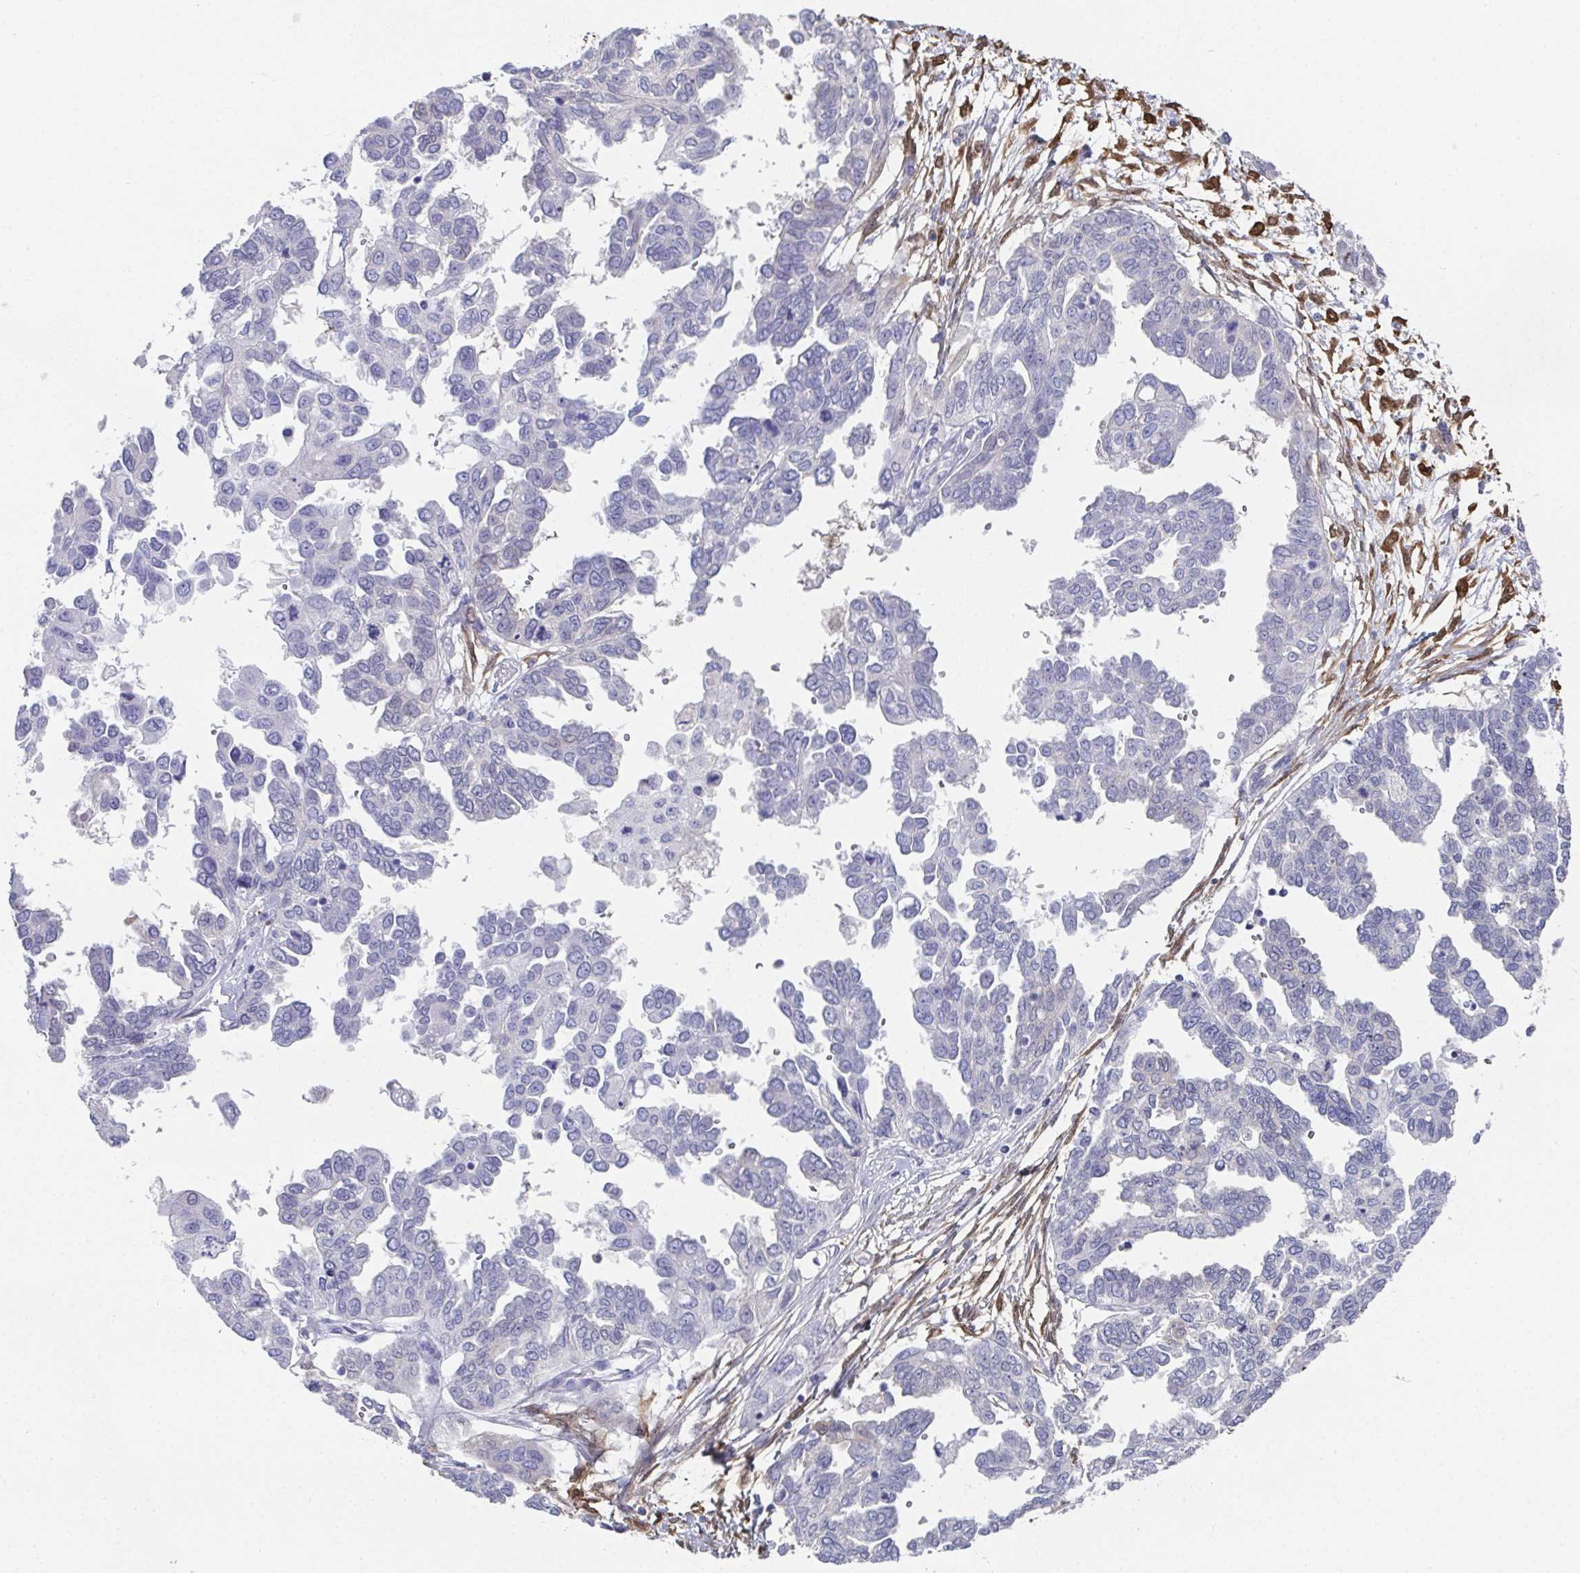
{"staining": {"intensity": "negative", "quantity": "none", "location": "none"}, "tissue": "ovarian cancer", "cell_type": "Tumor cells", "image_type": "cancer", "snomed": [{"axis": "morphology", "description": "Cystadenocarcinoma, serous, NOS"}, {"axis": "topography", "description": "Ovary"}], "caption": "Tumor cells are negative for brown protein staining in serous cystadenocarcinoma (ovarian).", "gene": "RBP1", "patient": {"sex": "female", "age": 53}}